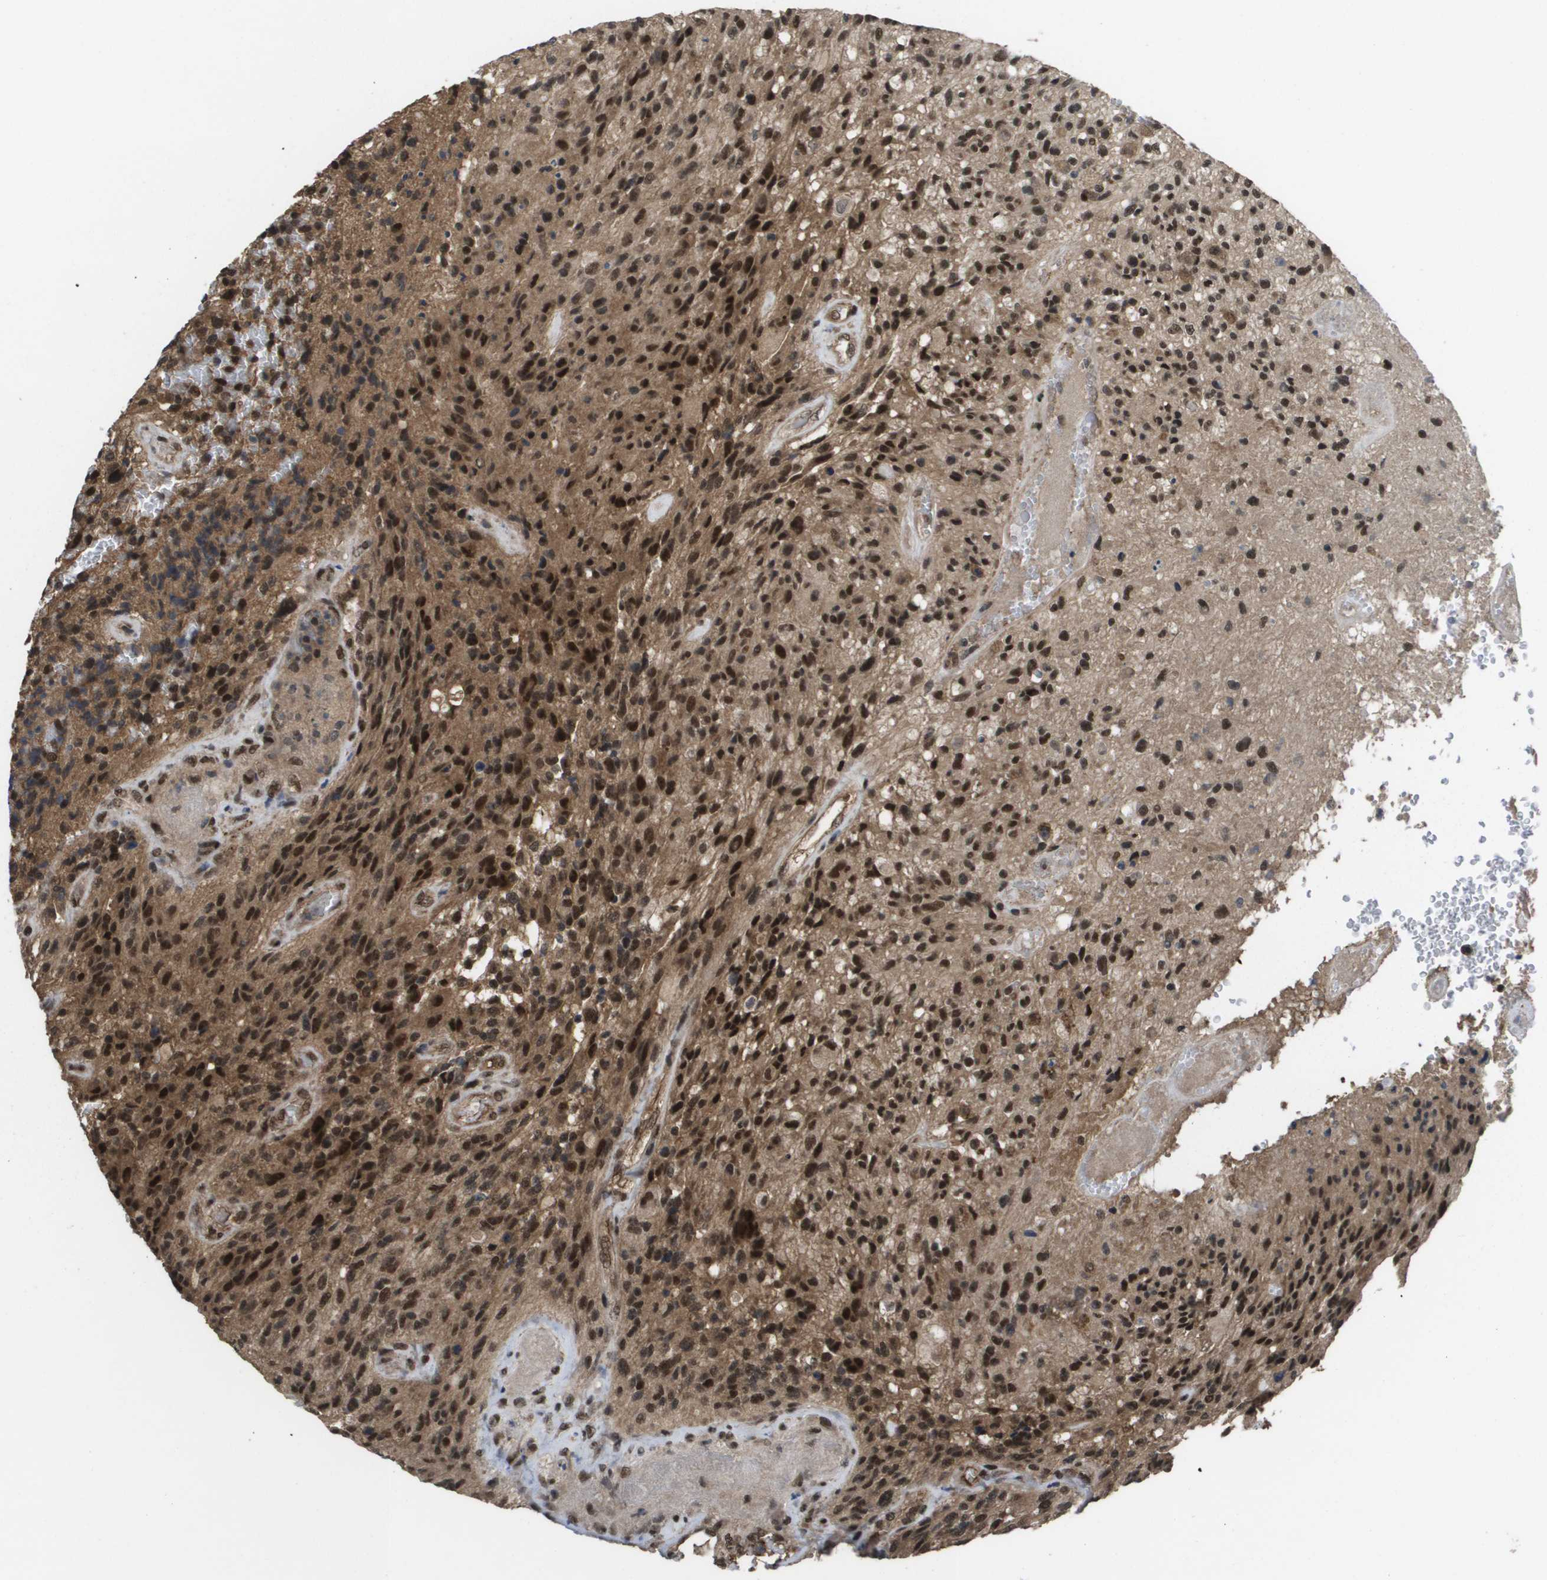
{"staining": {"intensity": "strong", "quantity": ">75%", "location": "cytoplasmic/membranous,nuclear"}, "tissue": "glioma", "cell_type": "Tumor cells", "image_type": "cancer", "snomed": [{"axis": "morphology", "description": "Normal tissue, NOS"}, {"axis": "morphology", "description": "Glioma, malignant, High grade"}, {"axis": "topography", "description": "Cerebral cortex"}], "caption": "A brown stain labels strong cytoplasmic/membranous and nuclear staining of a protein in glioma tumor cells. (IHC, brightfield microscopy, high magnification).", "gene": "AMBRA1", "patient": {"sex": "male", "age": 56}}